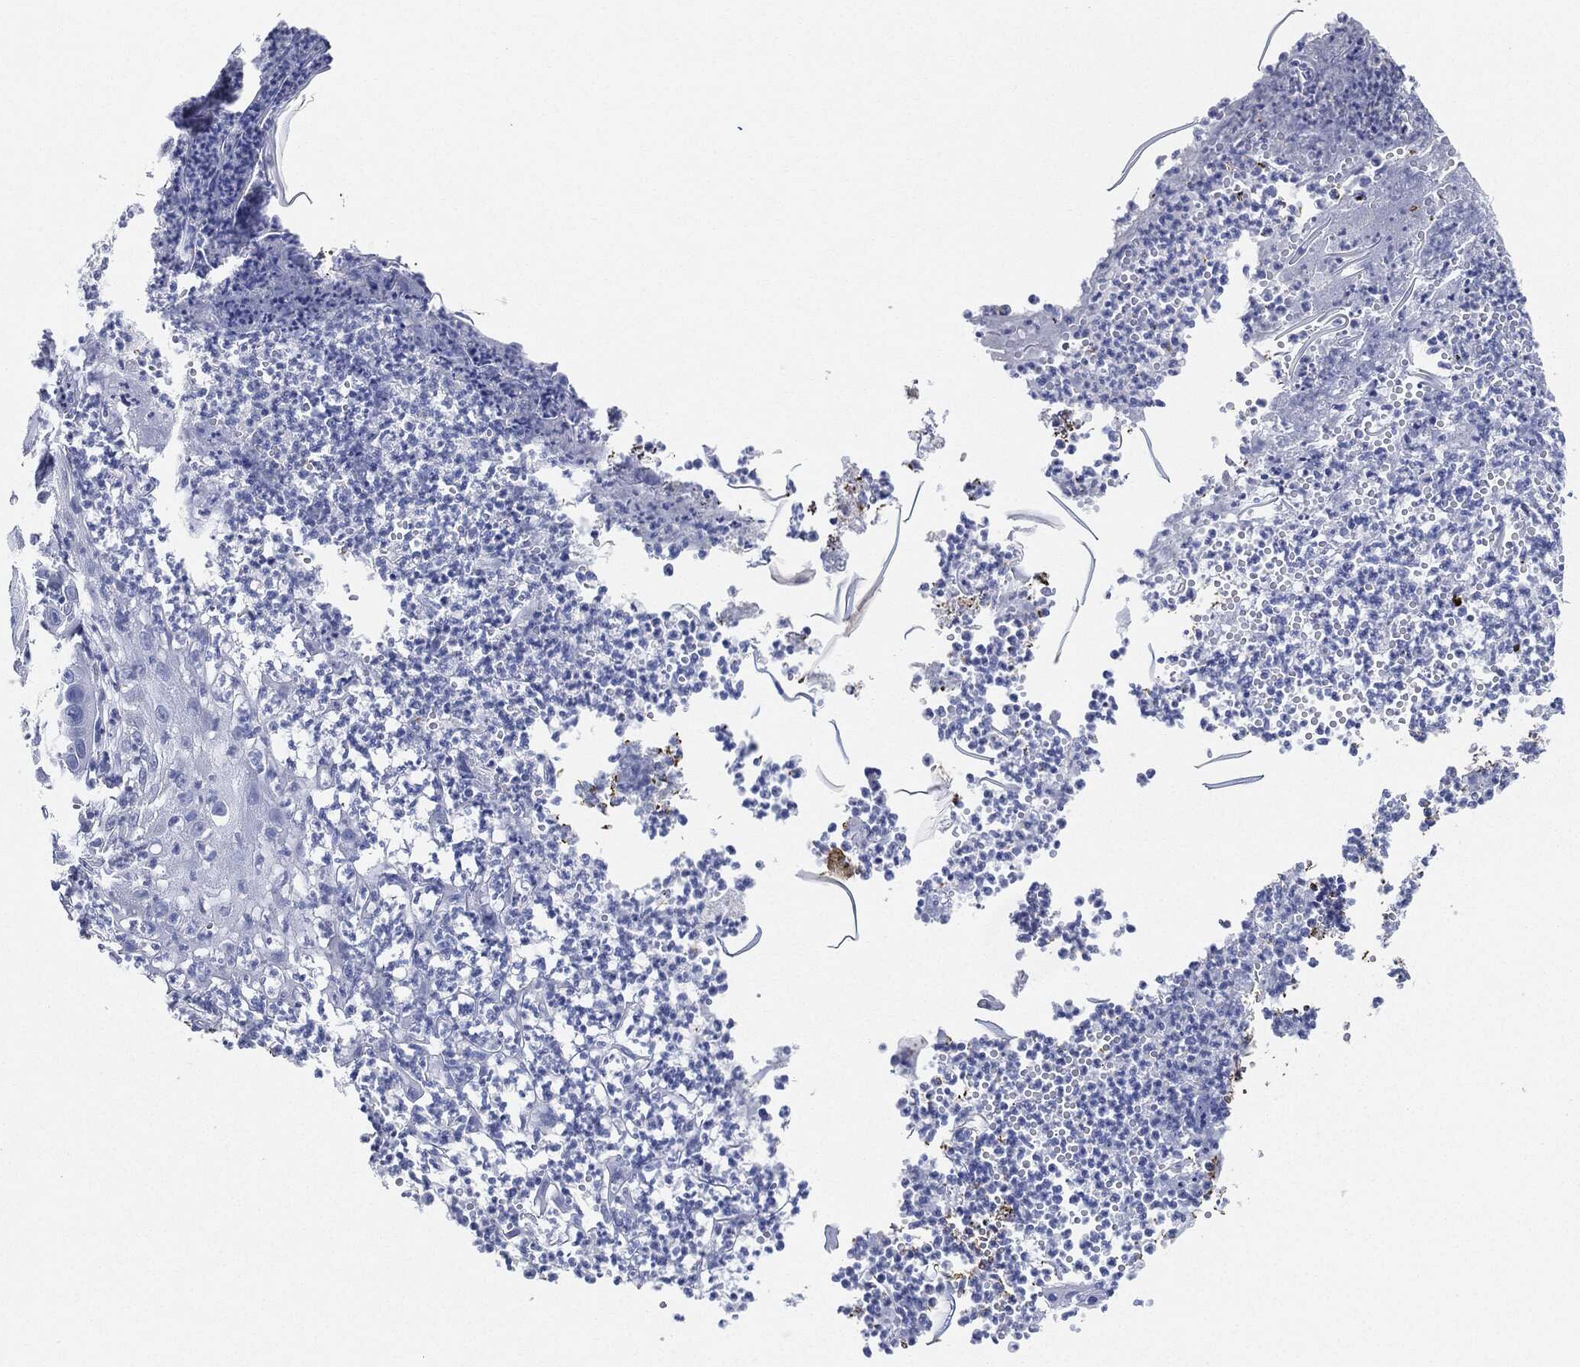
{"staining": {"intensity": "negative", "quantity": "none", "location": "none"}, "tissue": "skin cancer", "cell_type": "Tumor cells", "image_type": "cancer", "snomed": [{"axis": "morphology", "description": "Normal tissue, NOS"}, {"axis": "morphology", "description": "Squamous cell carcinoma, NOS"}, {"axis": "topography", "description": "Skin"}], "caption": "This is an immunohistochemistry (IHC) micrograph of skin squamous cell carcinoma. There is no positivity in tumor cells.", "gene": "TAGLN", "patient": {"sex": "male", "age": 79}}